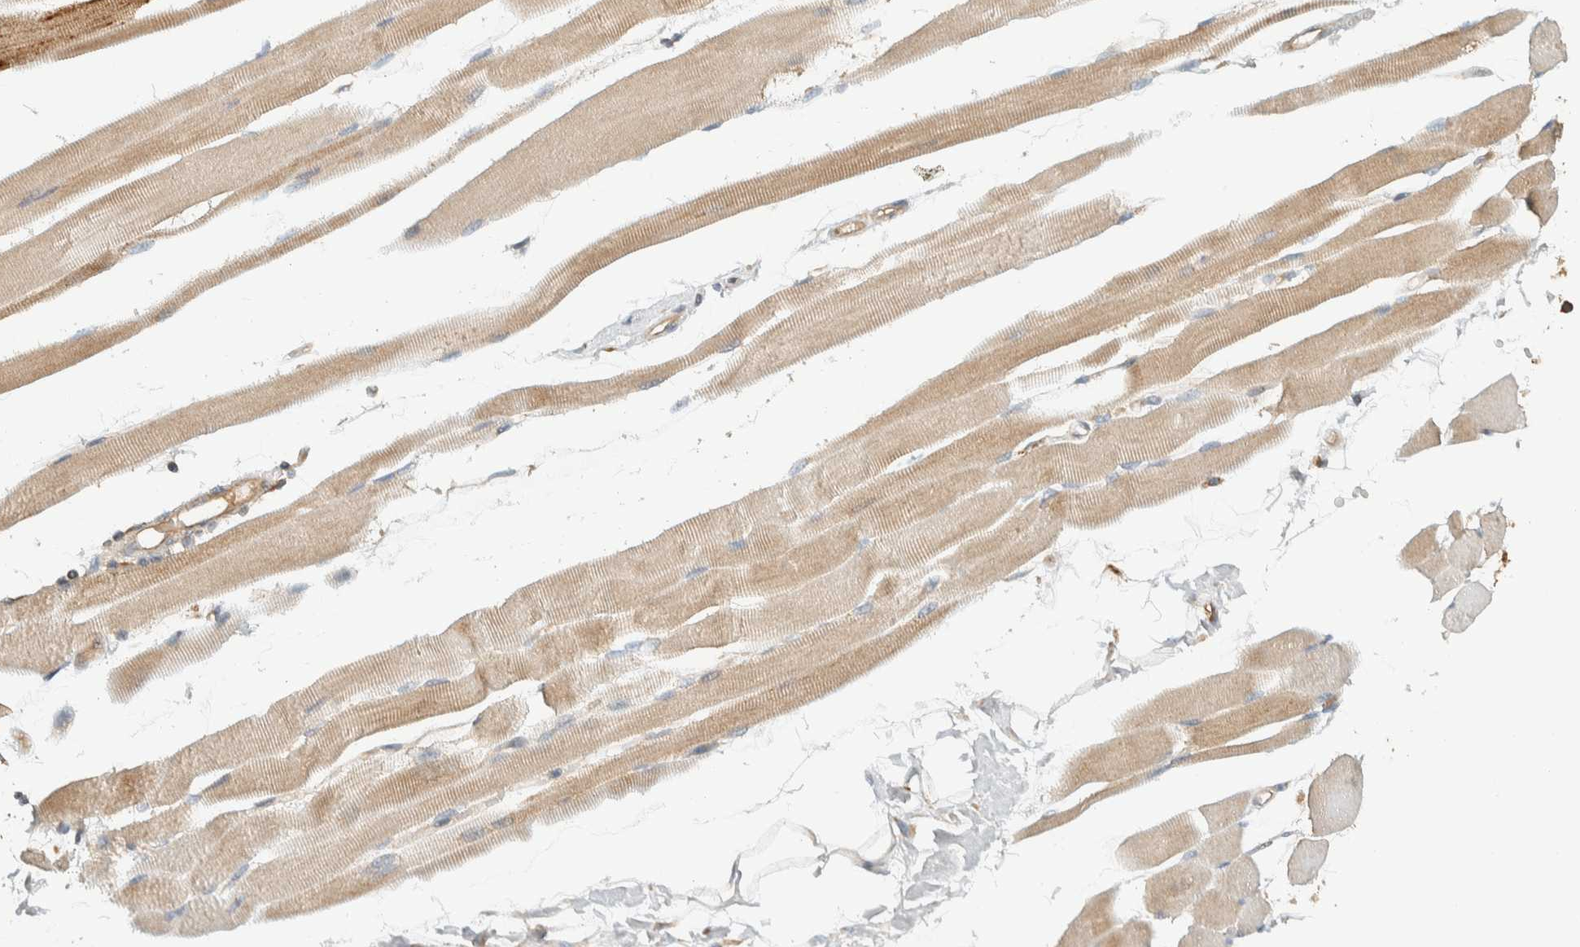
{"staining": {"intensity": "moderate", "quantity": ">75%", "location": "cytoplasmic/membranous"}, "tissue": "skeletal muscle", "cell_type": "Myocytes", "image_type": "normal", "snomed": [{"axis": "morphology", "description": "Normal tissue, NOS"}, {"axis": "topography", "description": "Skeletal muscle"}, {"axis": "topography", "description": "Peripheral nerve tissue"}], "caption": "This photomicrograph reveals IHC staining of normal human skeletal muscle, with medium moderate cytoplasmic/membranous staining in about >75% of myocytes.", "gene": "FAM167A", "patient": {"sex": "female", "age": 84}}